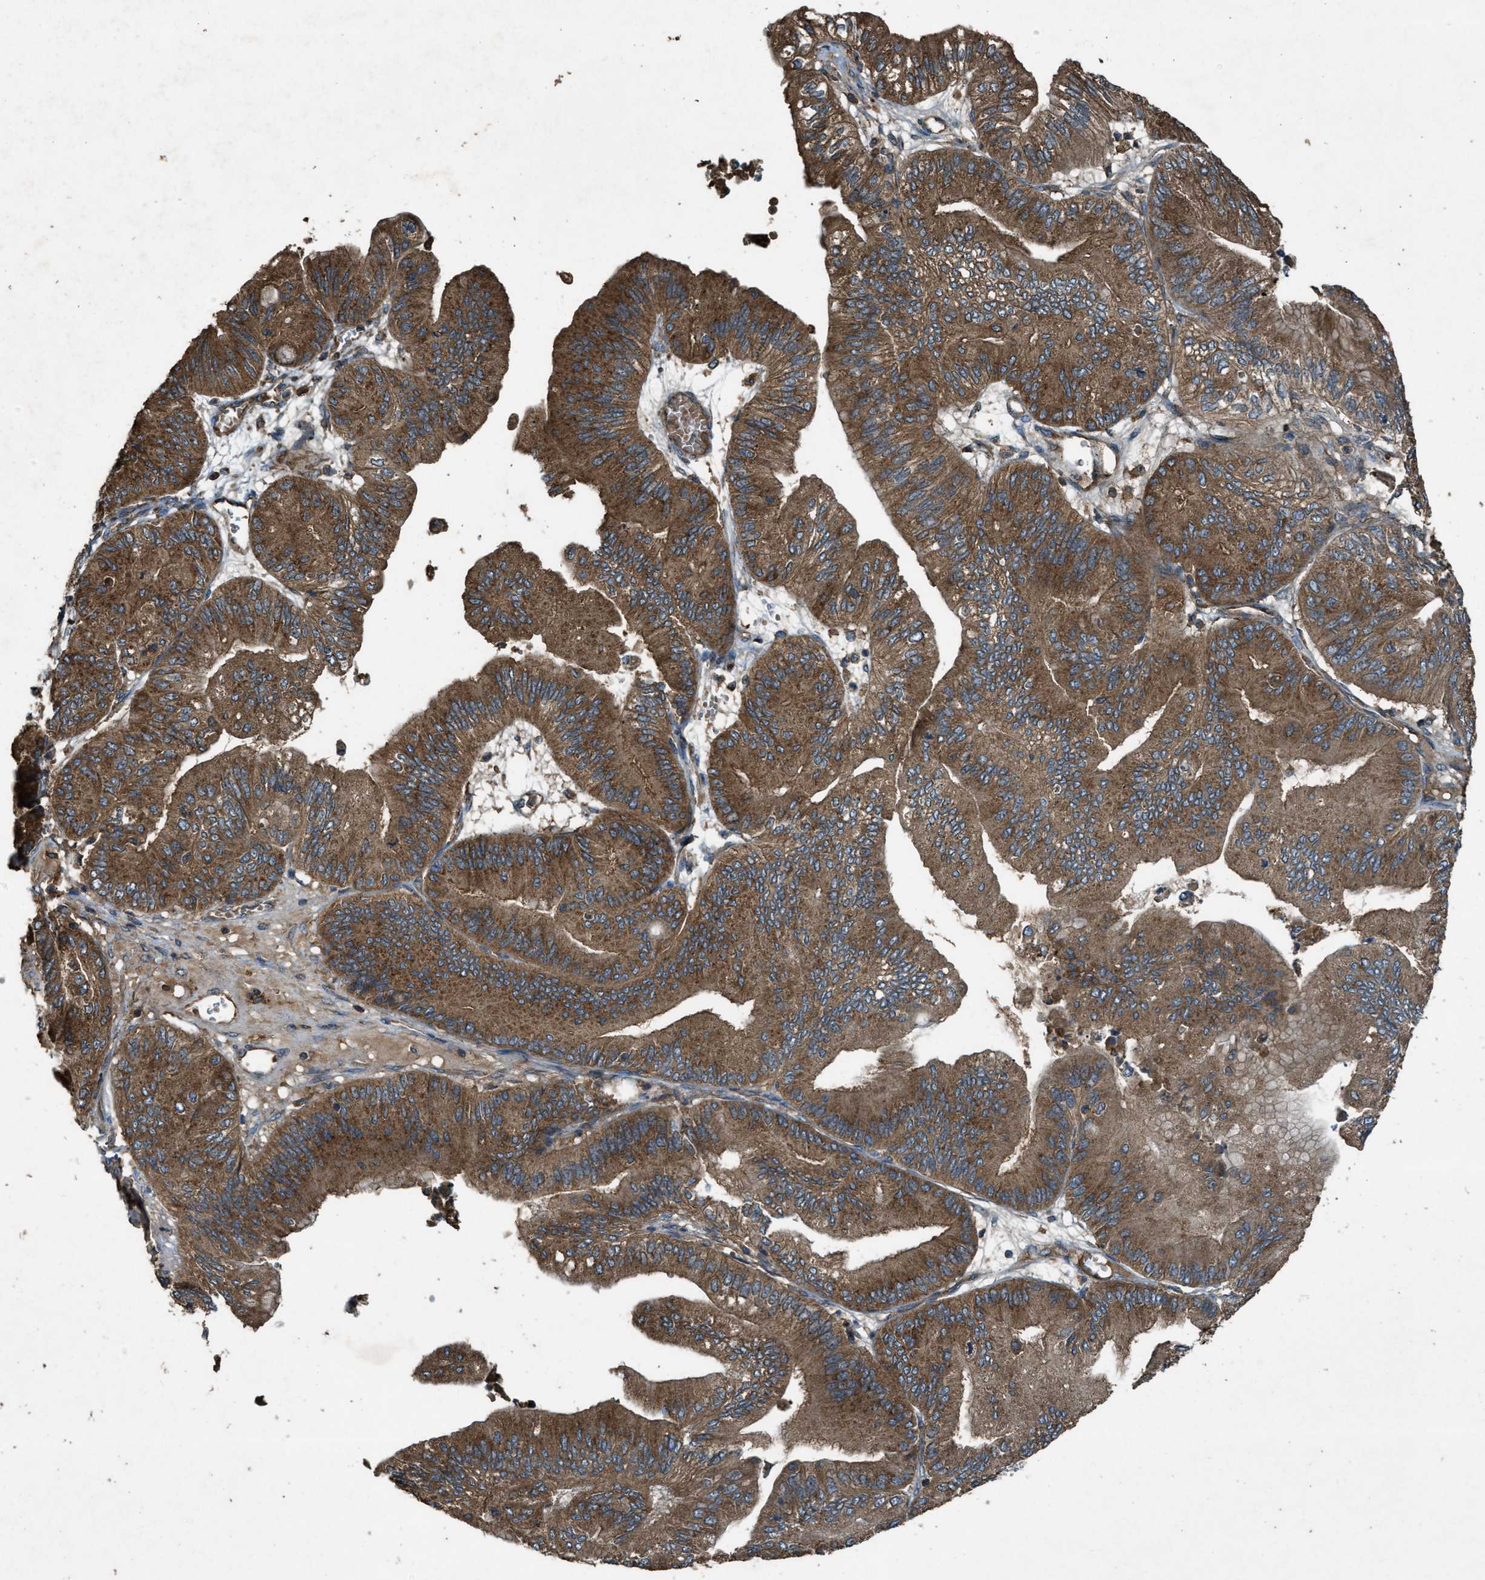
{"staining": {"intensity": "strong", "quantity": ">75%", "location": "cytoplasmic/membranous"}, "tissue": "ovarian cancer", "cell_type": "Tumor cells", "image_type": "cancer", "snomed": [{"axis": "morphology", "description": "Cystadenocarcinoma, mucinous, NOS"}, {"axis": "topography", "description": "Ovary"}], "caption": "Human ovarian cancer (mucinous cystadenocarcinoma) stained for a protein (brown) reveals strong cytoplasmic/membranous positive expression in about >75% of tumor cells.", "gene": "MAP3K8", "patient": {"sex": "female", "age": 61}}